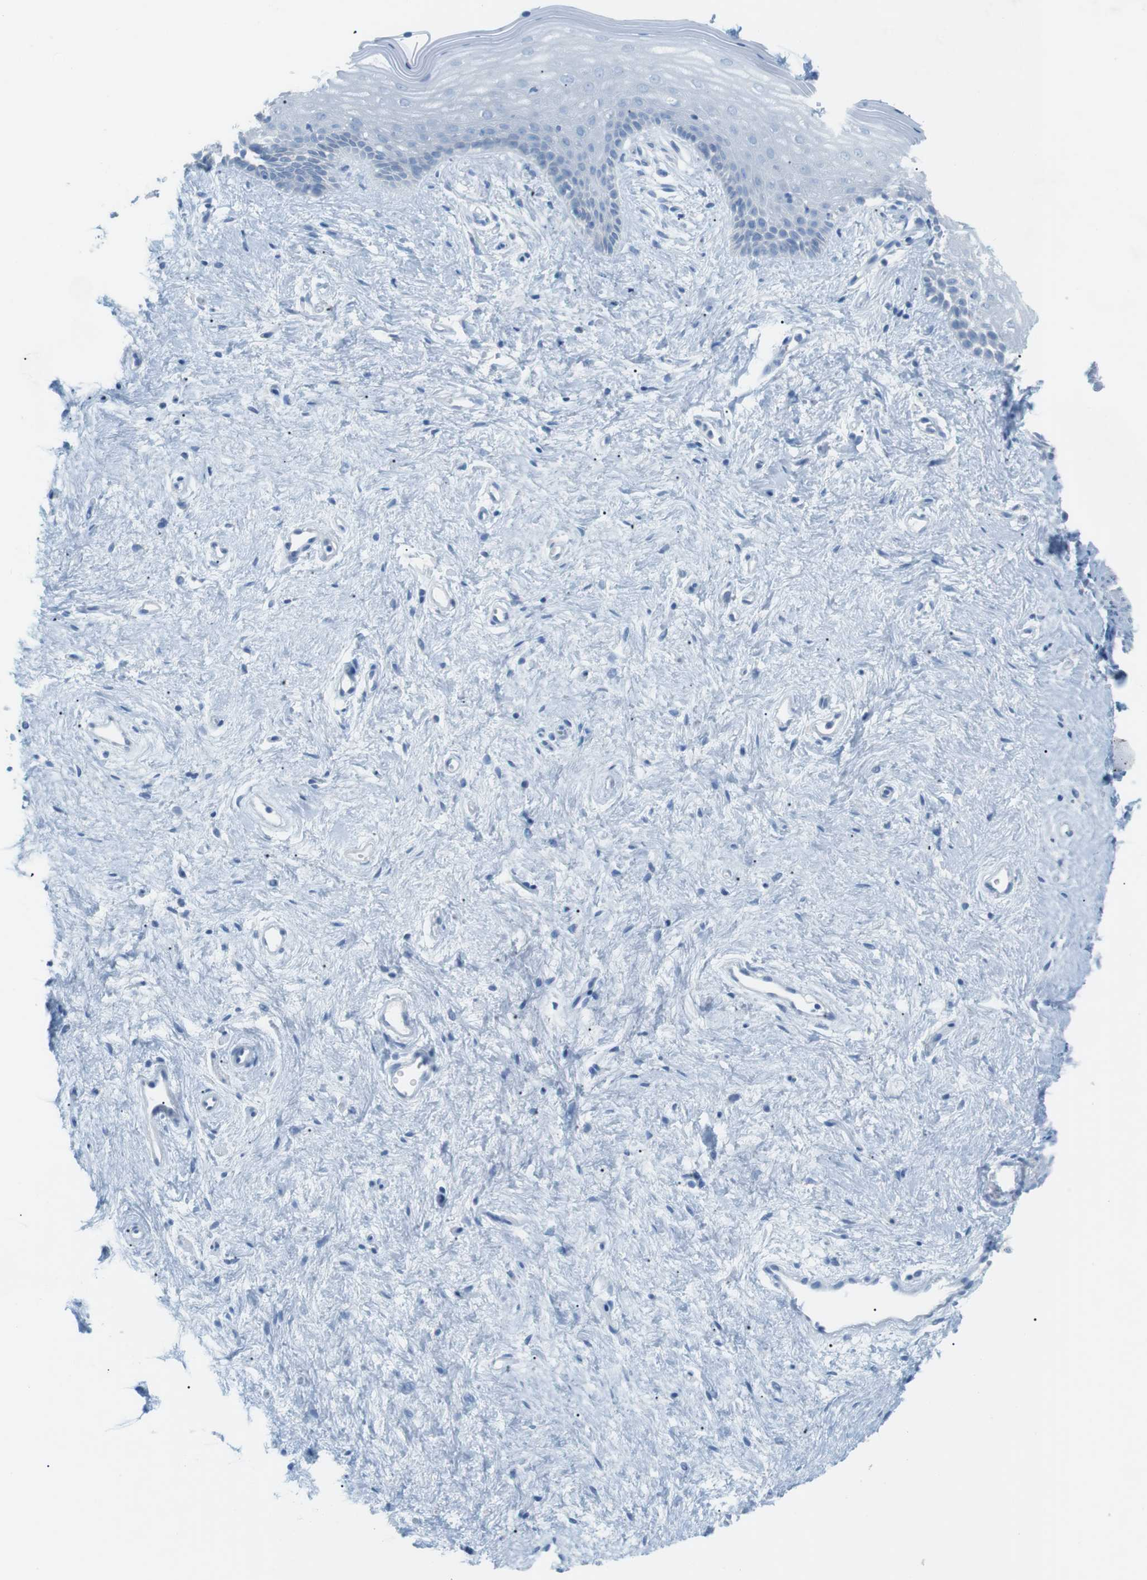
{"staining": {"intensity": "negative", "quantity": "none", "location": "none"}, "tissue": "vagina", "cell_type": "Squamous epithelial cells", "image_type": "normal", "snomed": [{"axis": "morphology", "description": "Normal tissue, NOS"}, {"axis": "topography", "description": "Vagina"}], "caption": "DAB (3,3'-diaminobenzidine) immunohistochemical staining of benign human vagina shows no significant staining in squamous epithelial cells. (IHC, brightfield microscopy, high magnification).", "gene": "SALL4", "patient": {"sex": "female", "age": 44}}